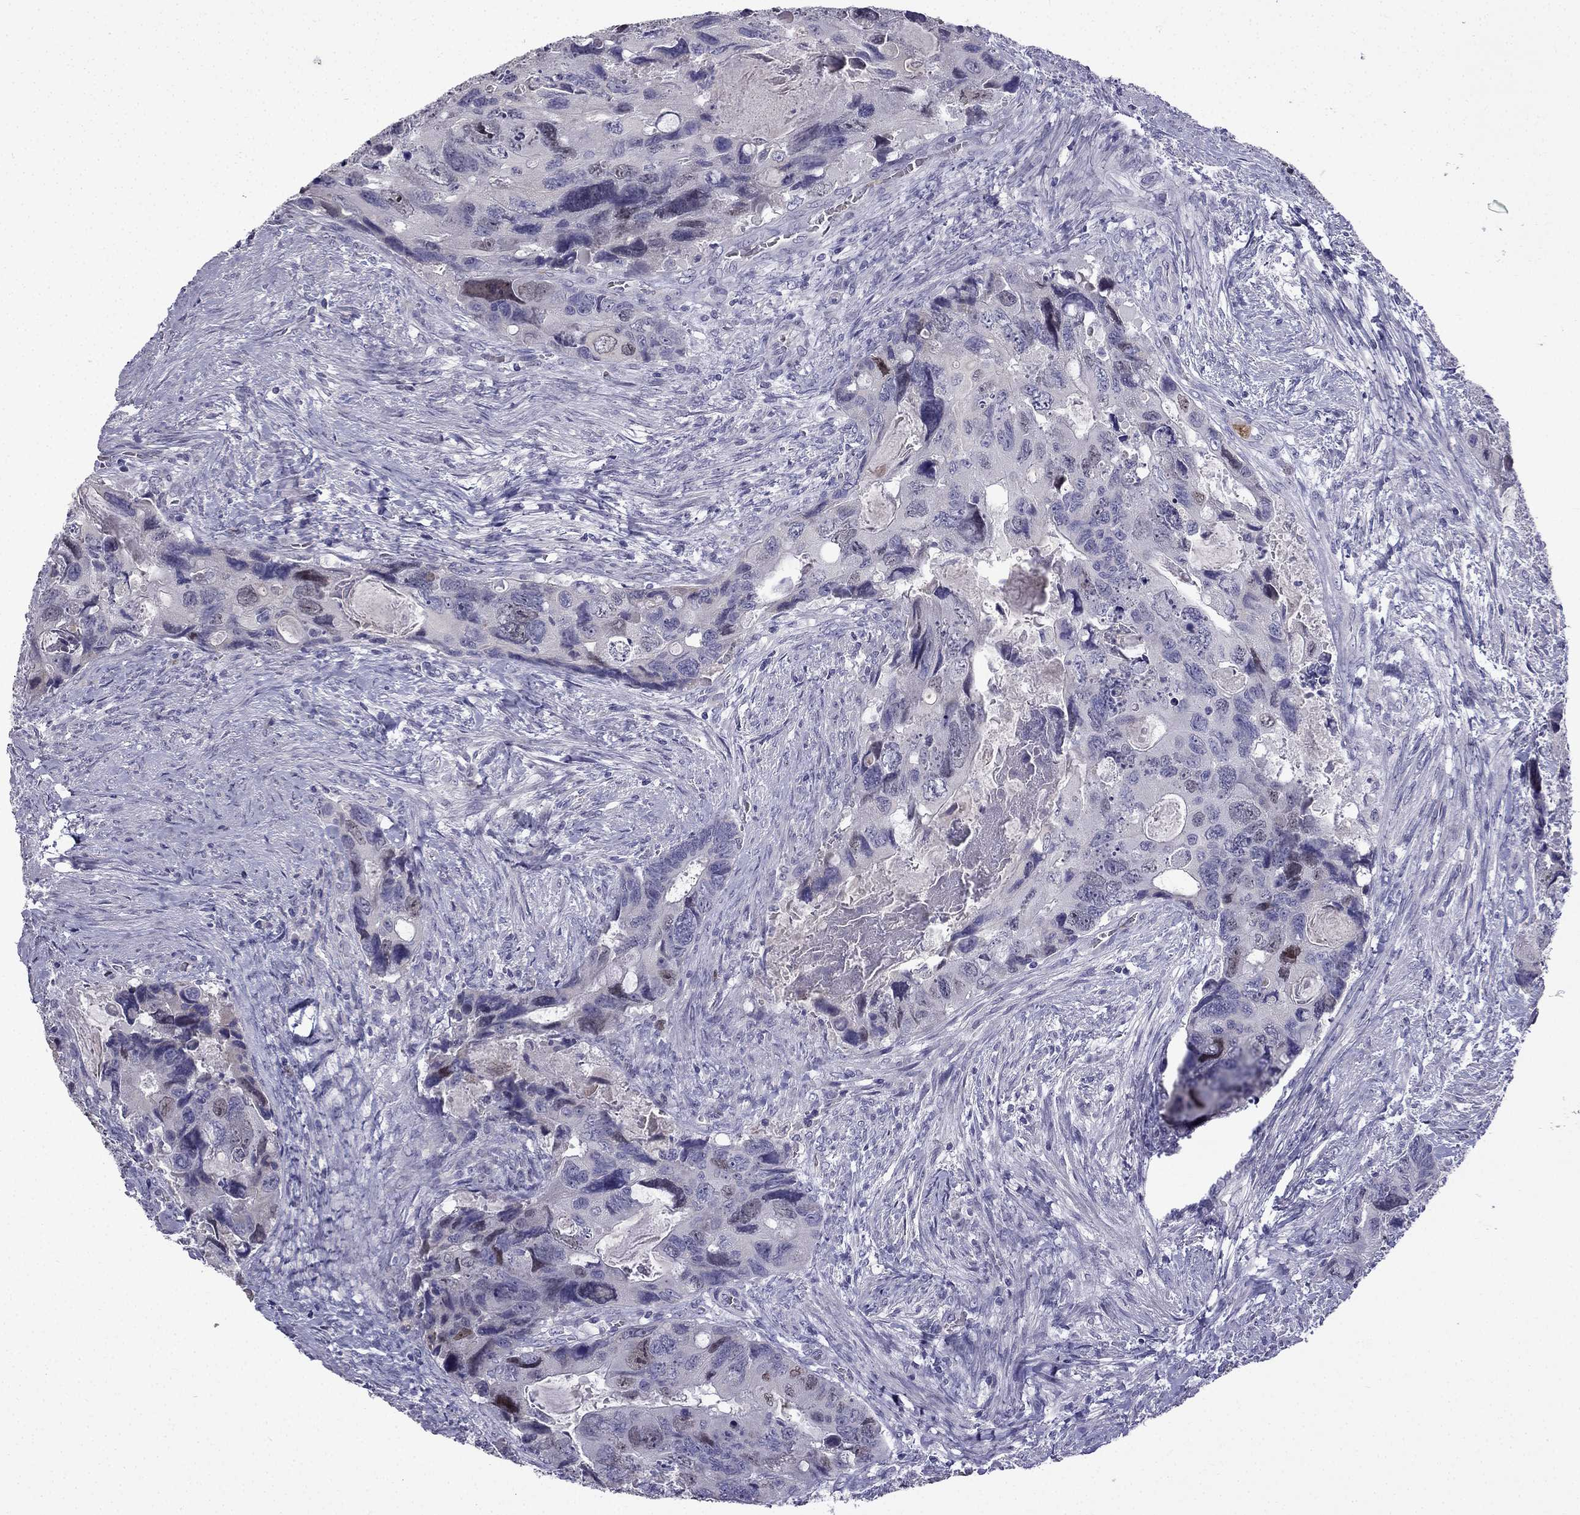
{"staining": {"intensity": "weak", "quantity": "<25%", "location": "nuclear"}, "tissue": "colorectal cancer", "cell_type": "Tumor cells", "image_type": "cancer", "snomed": [{"axis": "morphology", "description": "Adenocarcinoma, NOS"}, {"axis": "topography", "description": "Rectum"}], "caption": "A photomicrograph of human adenocarcinoma (colorectal) is negative for staining in tumor cells. (Immunohistochemistry, brightfield microscopy, high magnification).", "gene": "UHRF1", "patient": {"sex": "male", "age": 62}}